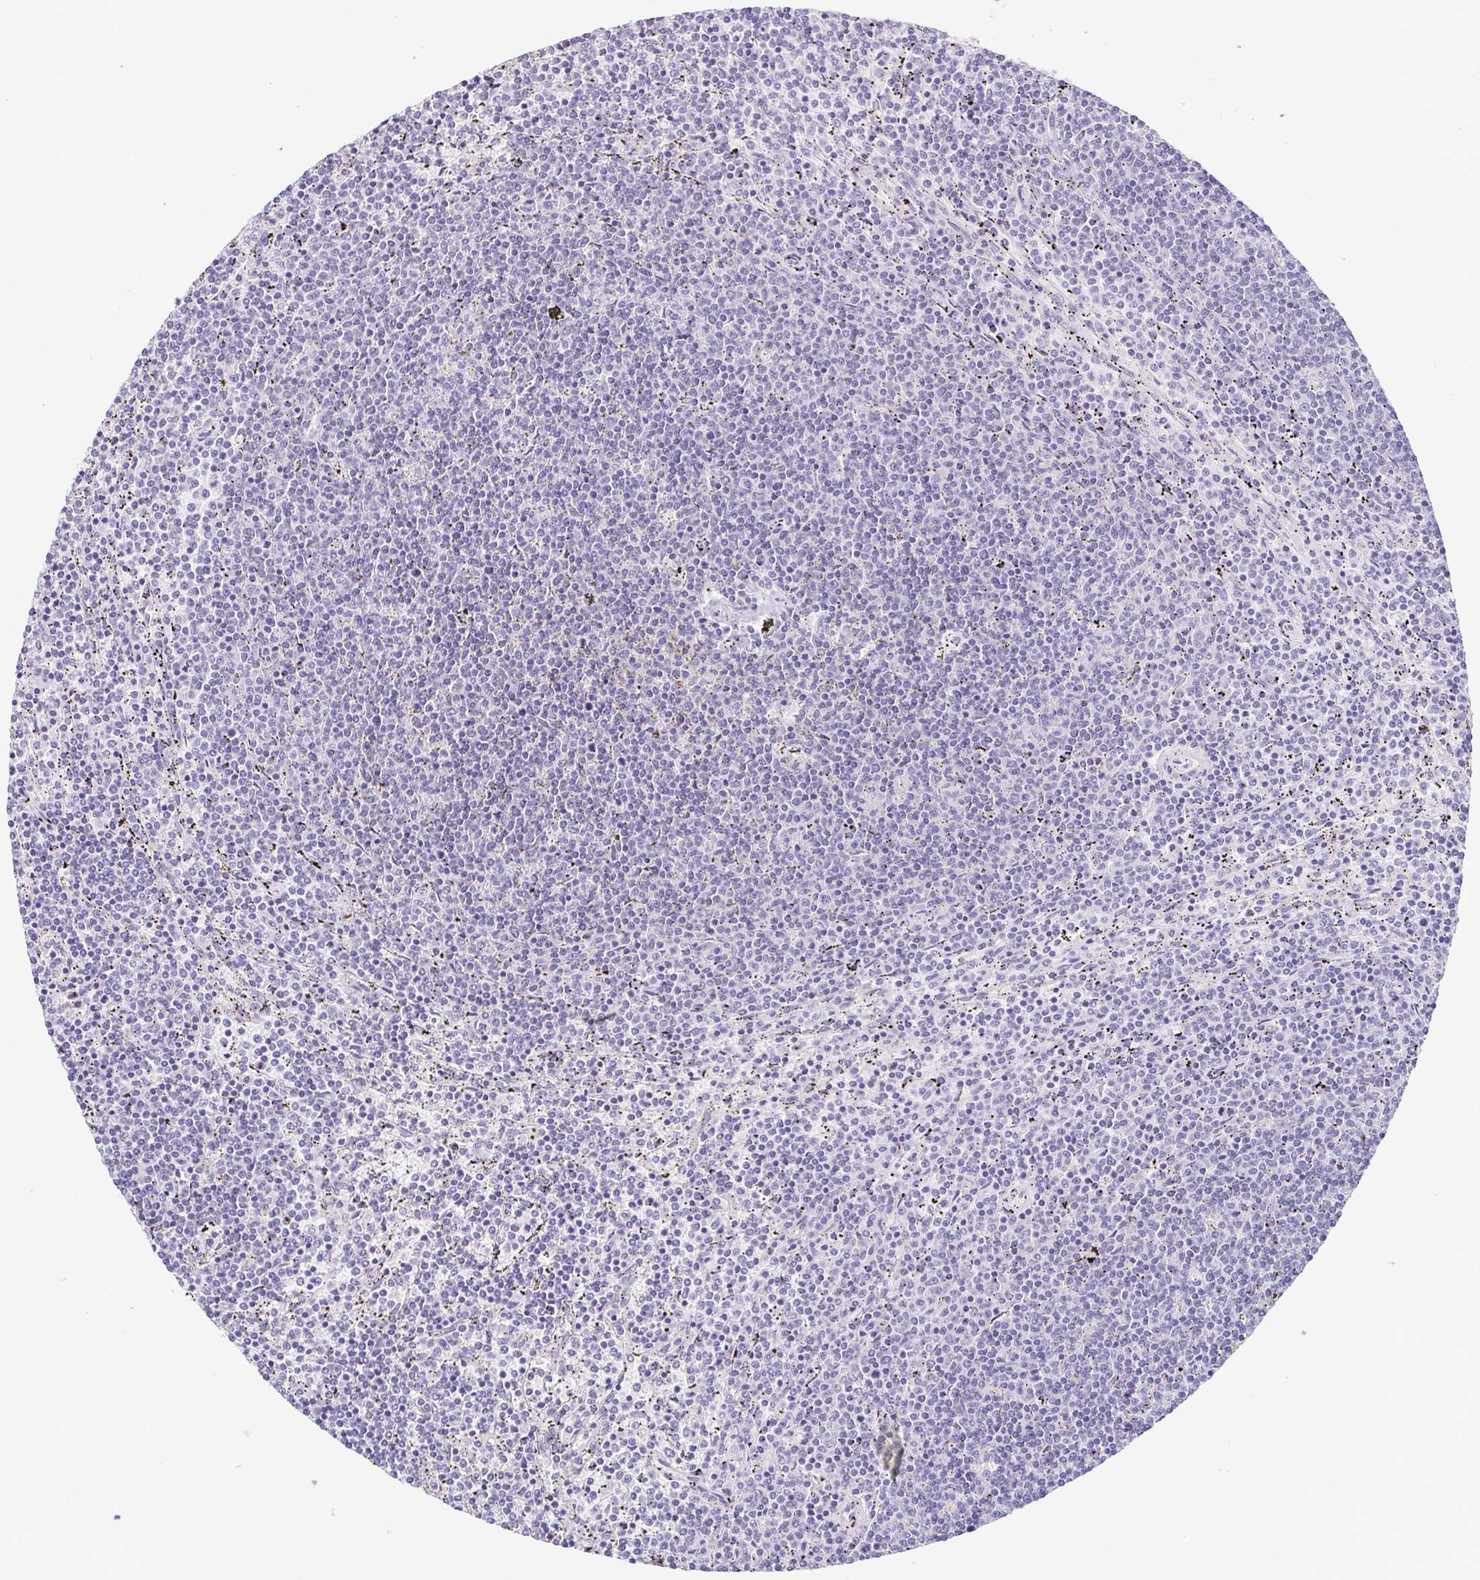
{"staining": {"intensity": "negative", "quantity": "none", "location": "none"}, "tissue": "lymphoma", "cell_type": "Tumor cells", "image_type": "cancer", "snomed": [{"axis": "morphology", "description": "Malignant lymphoma, non-Hodgkin's type, Low grade"}, {"axis": "topography", "description": "Spleen"}], "caption": "The micrograph displays no significant expression in tumor cells of malignant lymphoma, non-Hodgkin's type (low-grade). (IHC, brightfield microscopy, high magnification).", "gene": "TERT", "patient": {"sex": "female", "age": 50}}